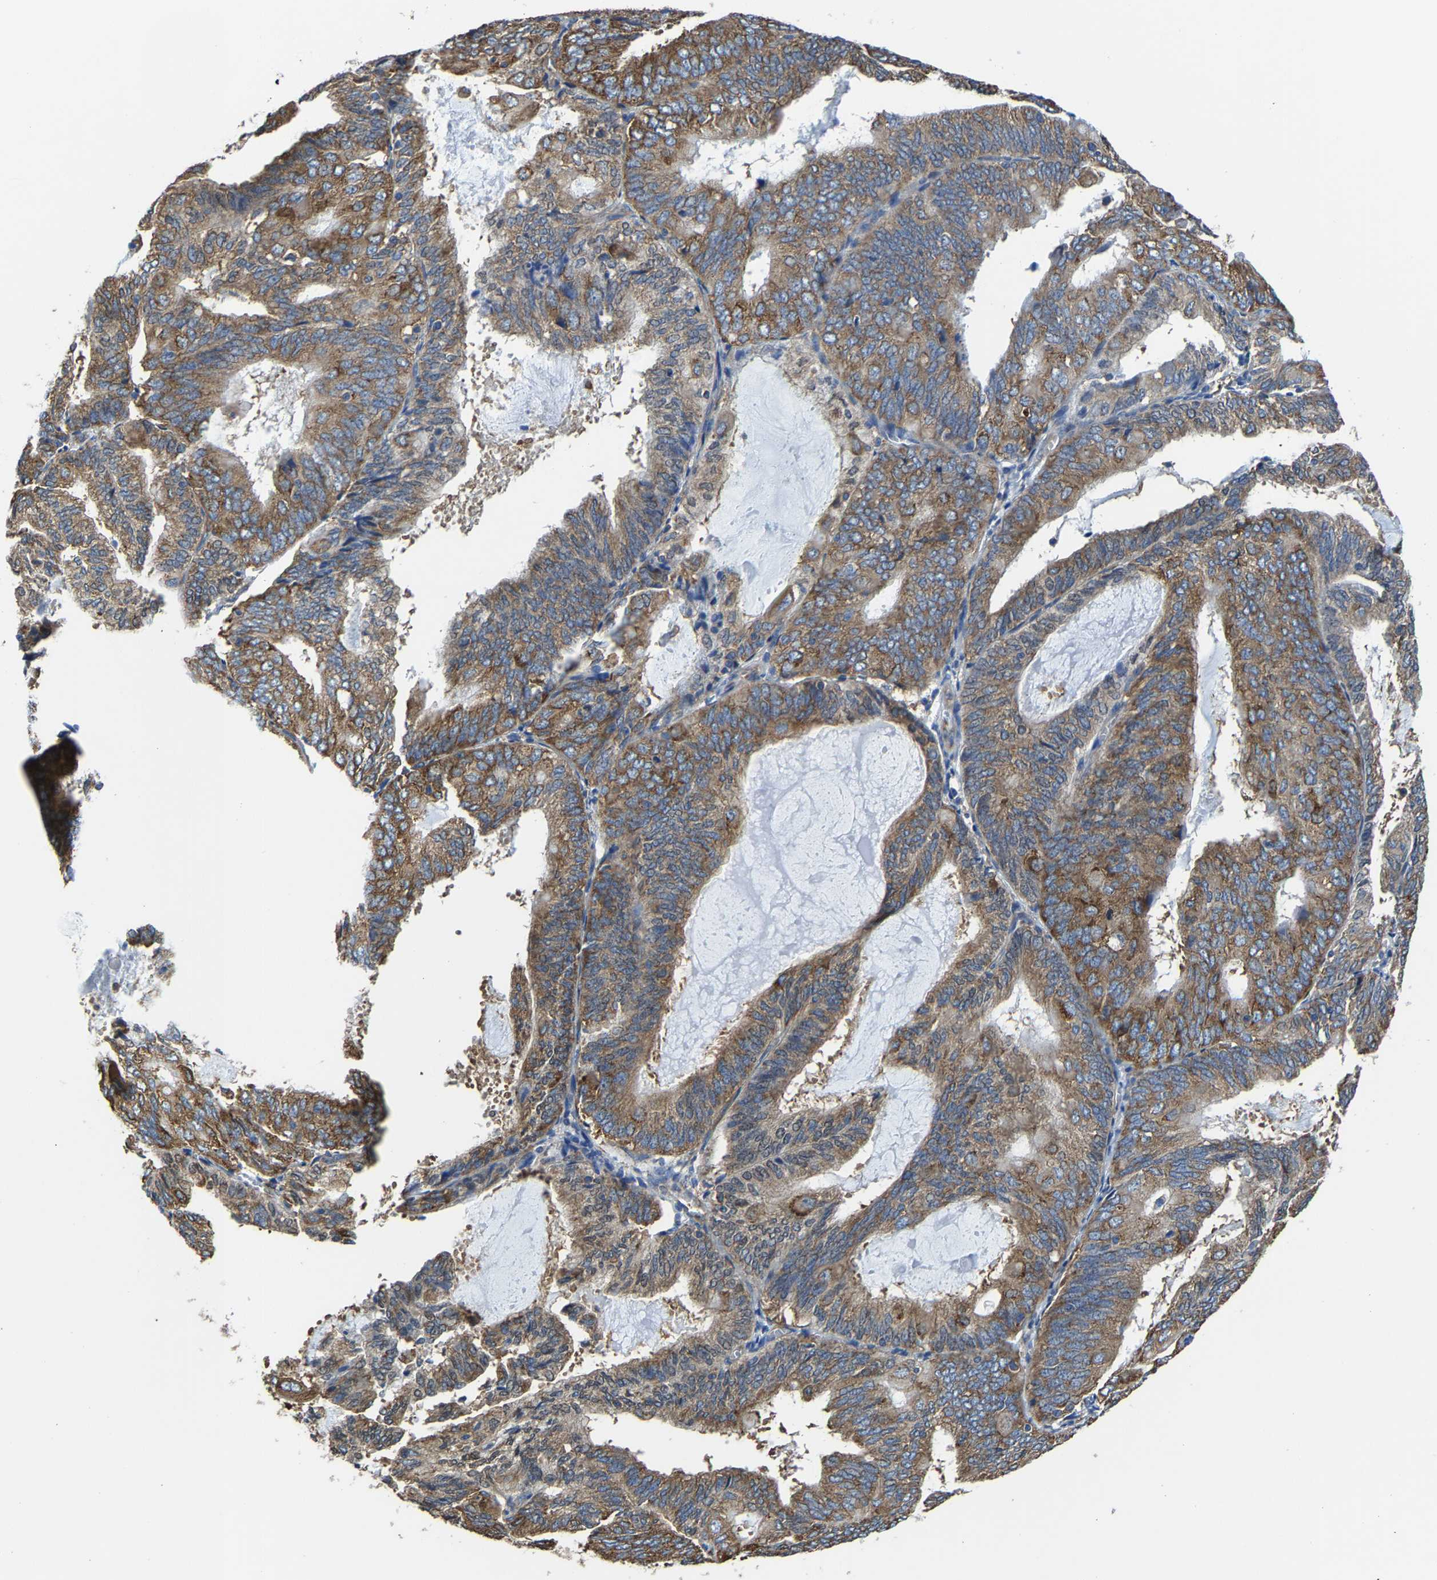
{"staining": {"intensity": "strong", "quantity": ">75%", "location": "cytoplasmic/membranous"}, "tissue": "endometrial cancer", "cell_type": "Tumor cells", "image_type": "cancer", "snomed": [{"axis": "morphology", "description": "Adenocarcinoma, NOS"}, {"axis": "topography", "description": "Endometrium"}], "caption": "This micrograph reveals IHC staining of adenocarcinoma (endometrial), with high strong cytoplasmic/membranous positivity in approximately >75% of tumor cells.", "gene": "G3BP2", "patient": {"sex": "female", "age": 81}}